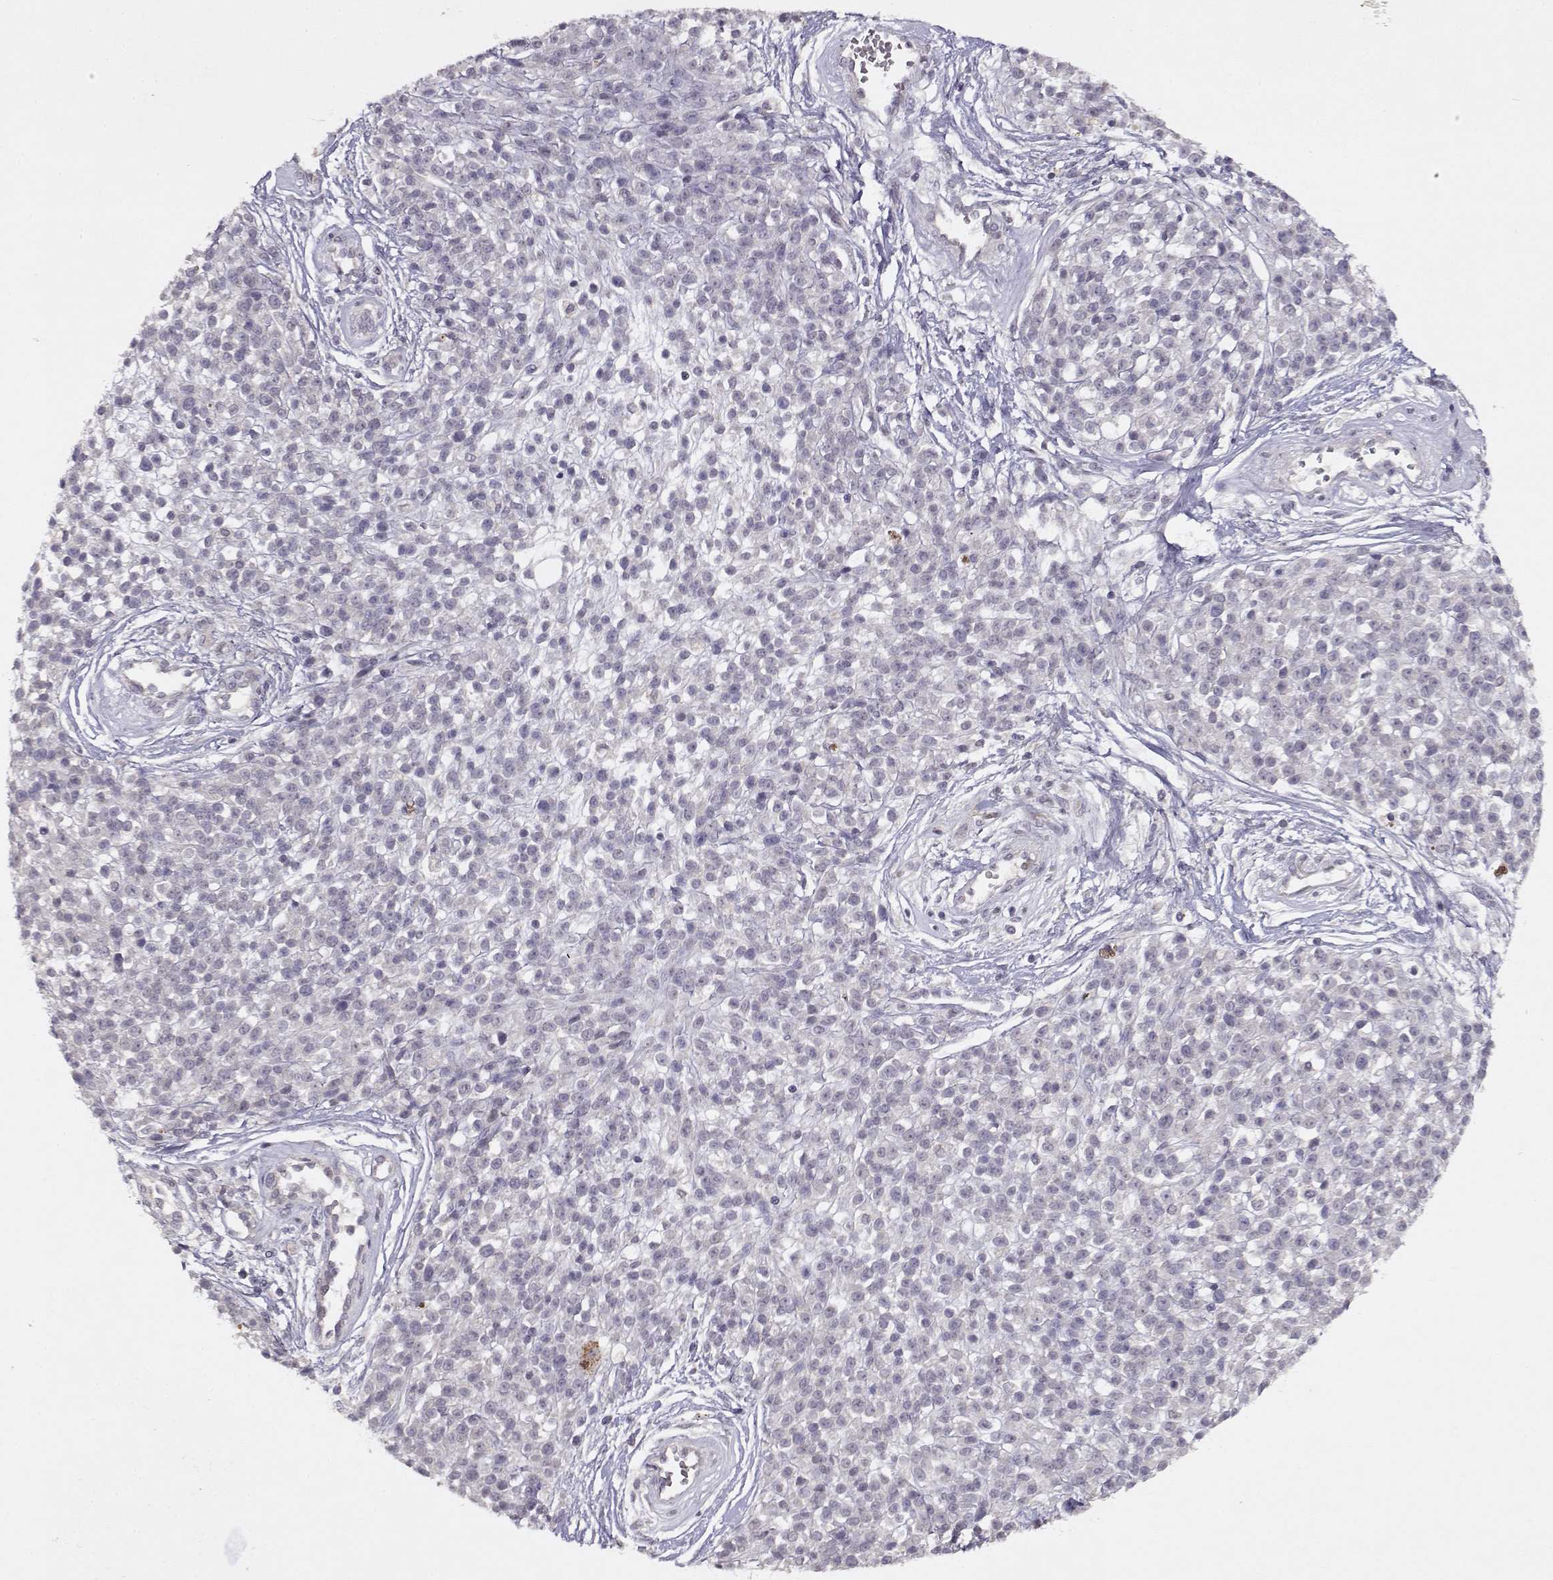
{"staining": {"intensity": "negative", "quantity": "none", "location": "none"}, "tissue": "melanoma", "cell_type": "Tumor cells", "image_type": "cancer", "snomed": [{"axis": "morphology", "description": "Malignant melanoma, NOS"}, {"axis": "topography", "description": "Skin"}, {"axis": "topography", "description": "Skin of trunk"}], "caption": "Tumor cells show no significant staining in malignant melanoma.", "gene": "BMX", "patient": {"sex": "male", "age": 74}}